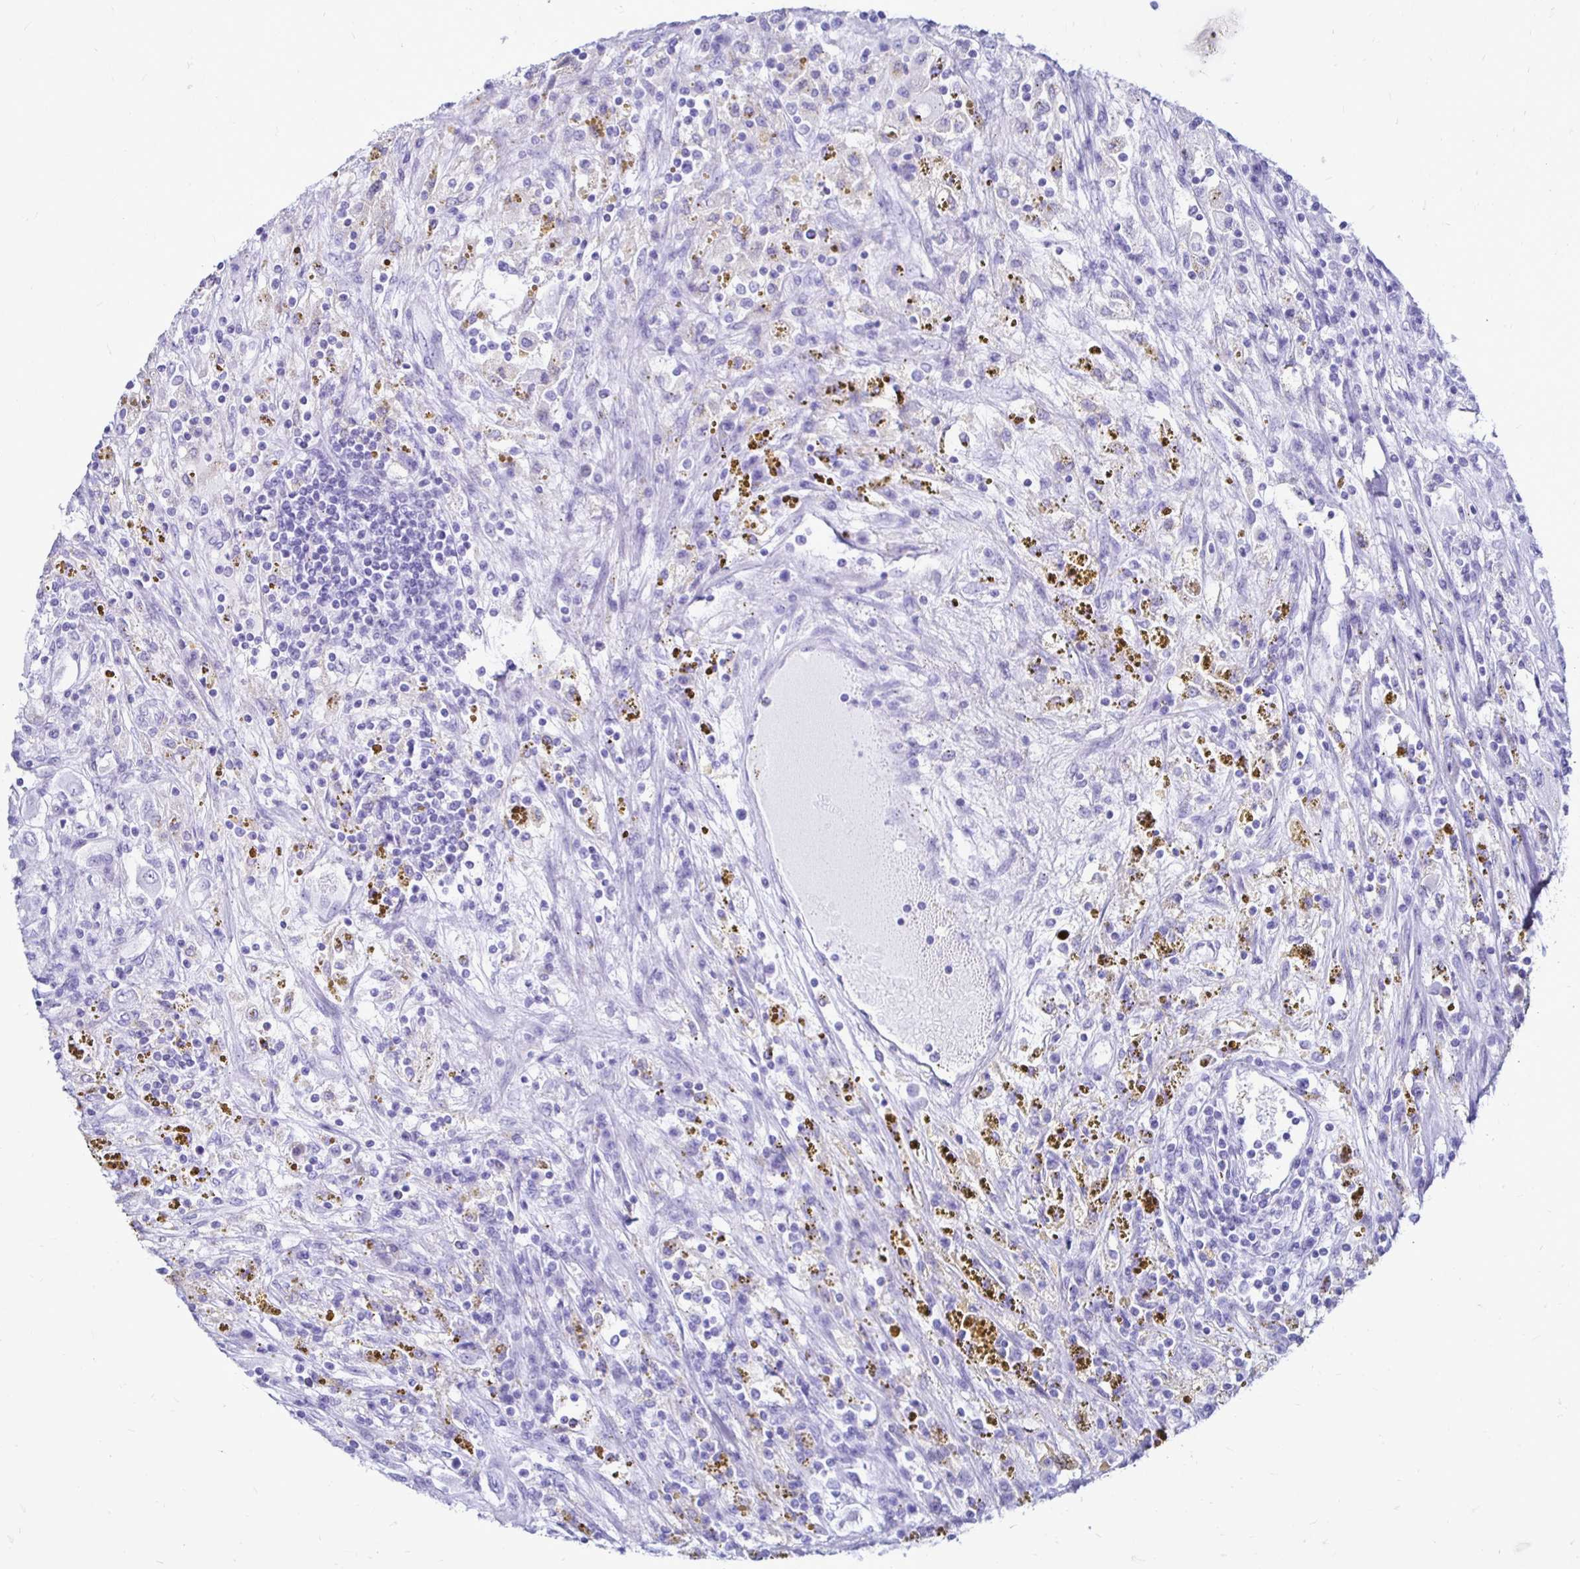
{"staining": {"intensity": "negative", "quantity": "none", "location": "none"}, "tissue": "renal cancer", "cell_type": "Tumor cells", "image_type": "cancer", "snomed": [{"axis": "morphology", "description": "Adenocarcinoma, NOS"}, {"axis": "topography", "description": "Kidney"}], "caption": "This is an immunohistochemistry micrograph of renal cancer (adenocarcinoma). There is no positivity in tumor cells.", "gene": "CST5", "patient": {"sex": "female", "age": 67}}